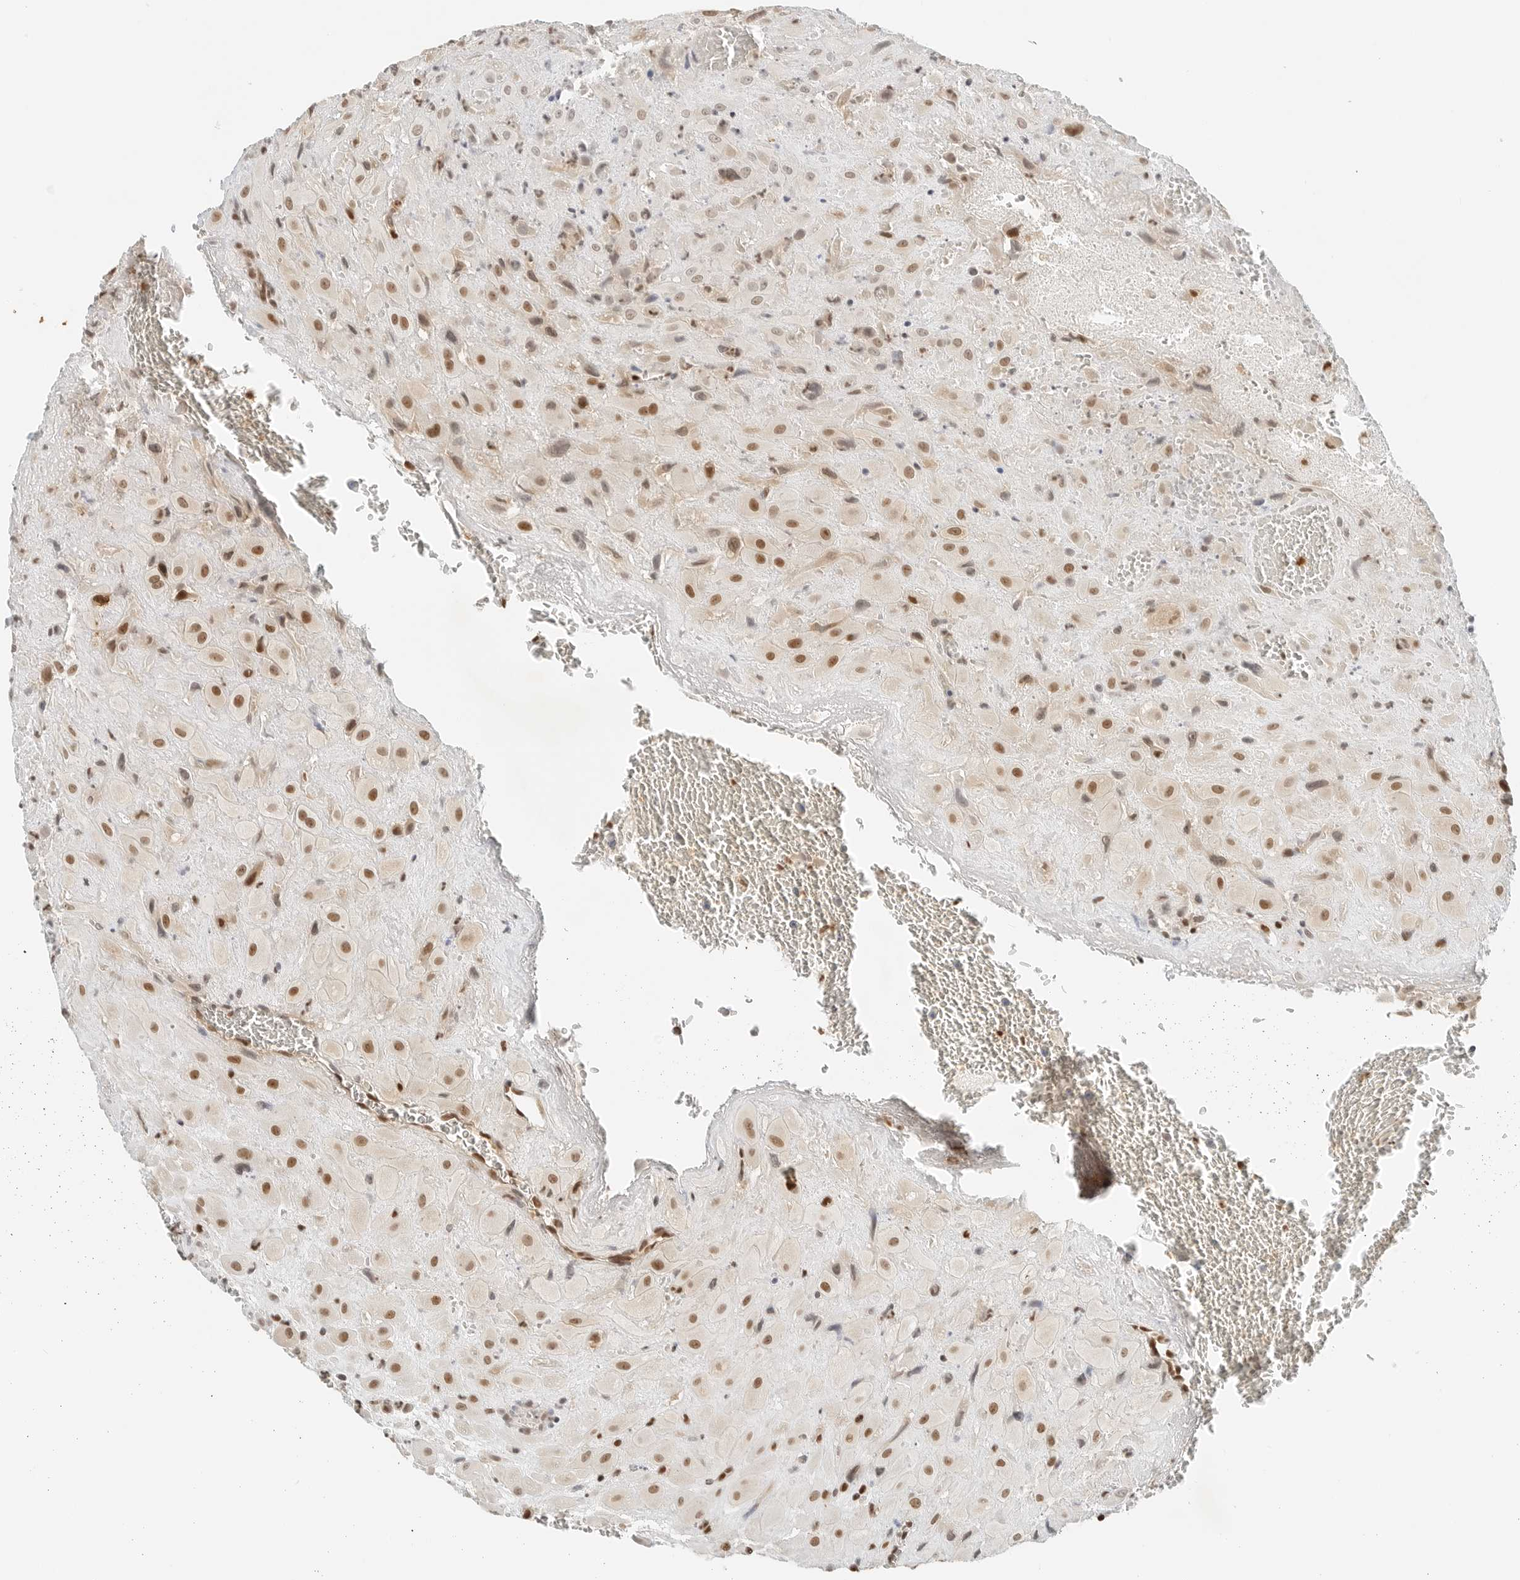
{"staining": {"intensity": "moderate", "quantity": ">75%", "location": "cytoplasmic/membranous,nuclear"}, "tissue": "placenta", "cell_type": "Decidual cells", "image_type": "normal", "snomed": [{"axis": "morphology", "description": "Normal tissue, NOS"}, {"axis": "topography", "description": "Placenta"}], "caption": "A high-resolution micrograph shows IHC staining of normal placenta, which demonstrates moderate cytoplasmic/membranous,nuclear positivity in approximately >75% of decidual cells.", "gene": "CRTC2", "patient": {"sex": "female", "age": 35}}